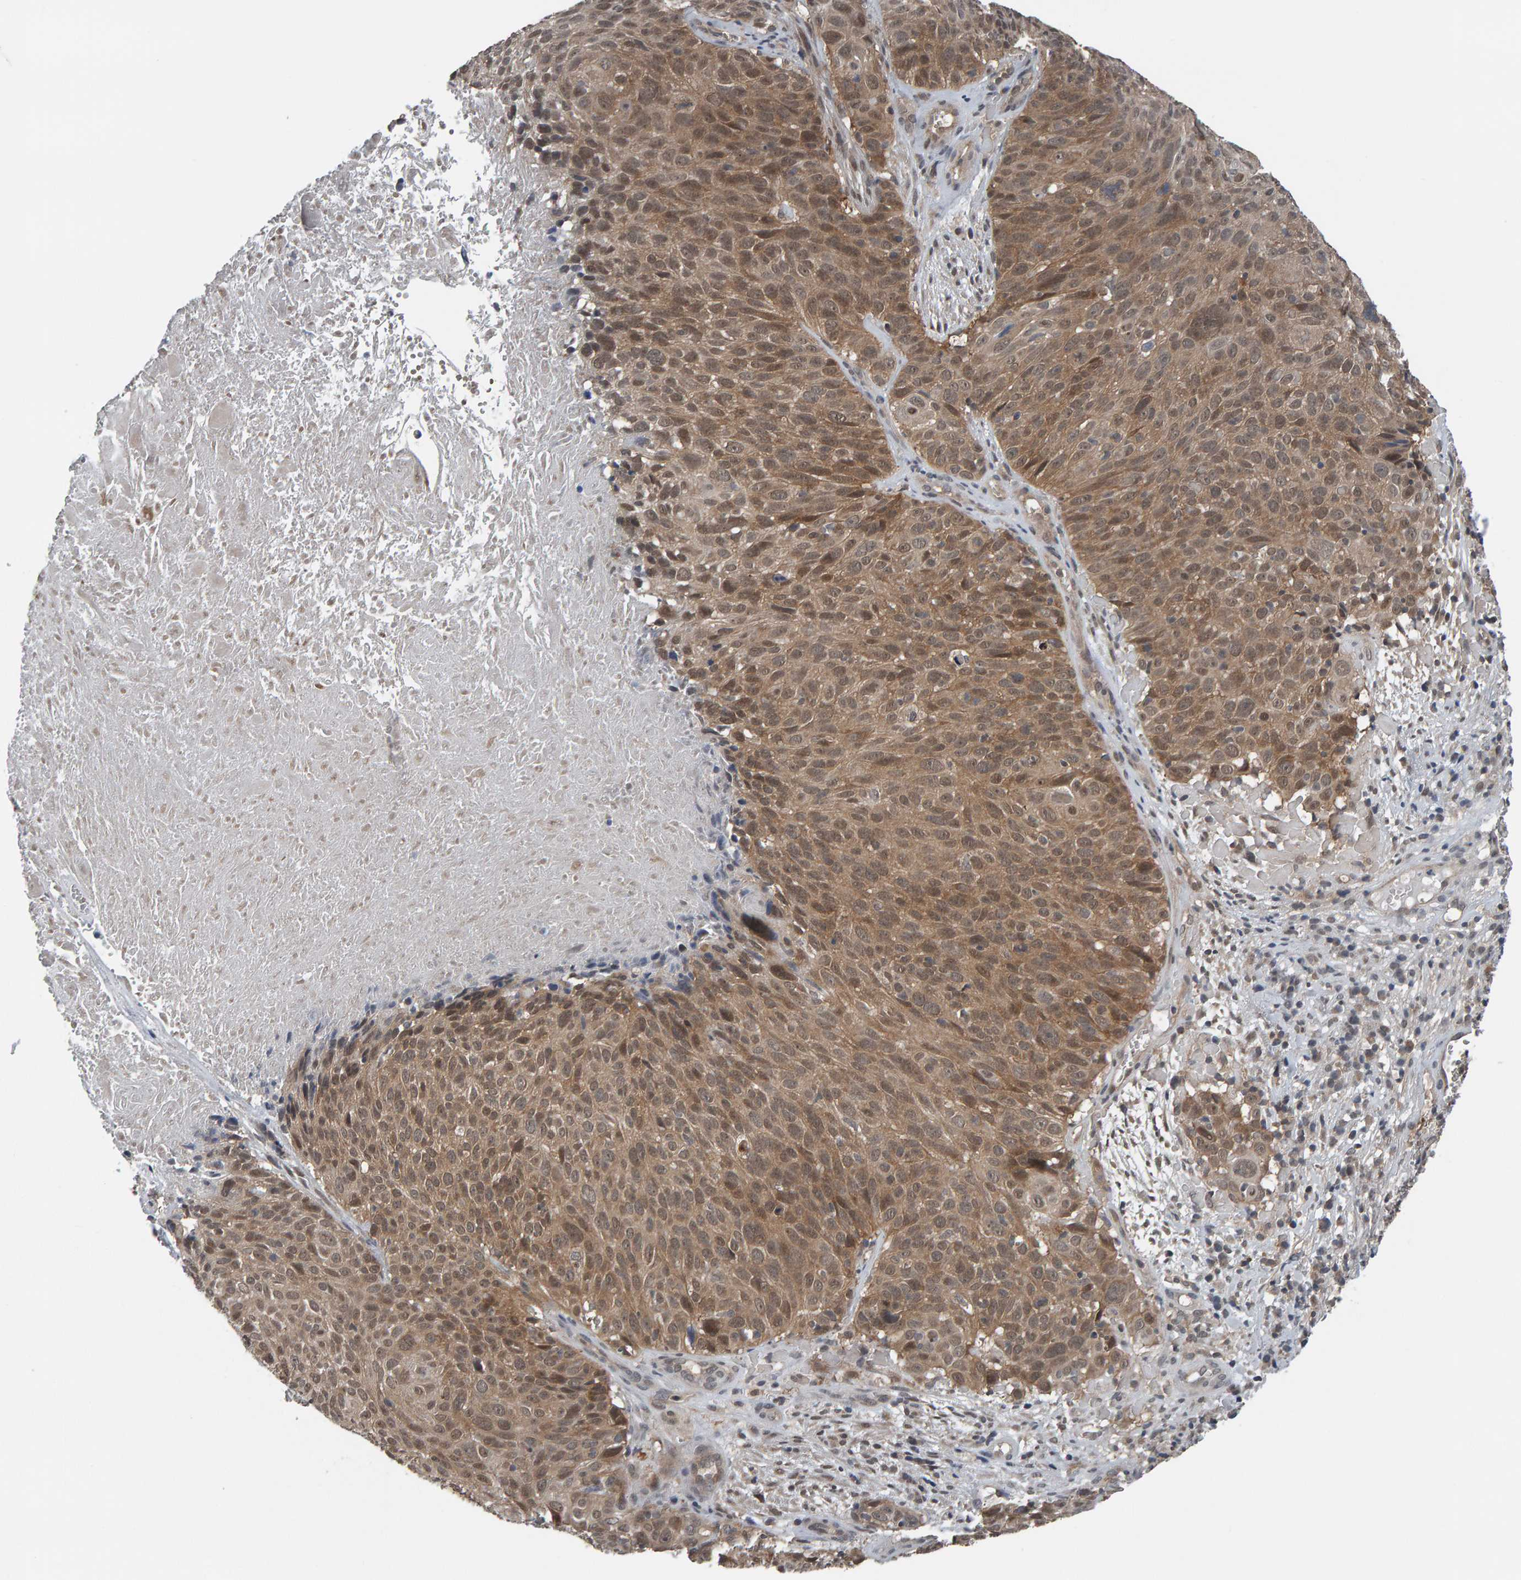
{"staining": {"intensity": "moderate", "quantity": "25%-75%", "location": "cytoplasmic/membranous,nuclear"}, "tissue": "cervical cancer", "cell_type": "Tumor cells", "image_type": "cancer", "snomed": [{"axis": "morphology", "description": "Squamous cell carcinoma, NOS"}, {"axis": "topography", "description": "Cervix"}], "caption": "The micrograph reveals a brown stain indicating the presence of a protein in the cytoplasmic/membranous and nuclear of tumor cells in cervical cancer (squamous cell carcinoma).", "gene": "COASY", "patient": {"sex": "female", "age": 74}}